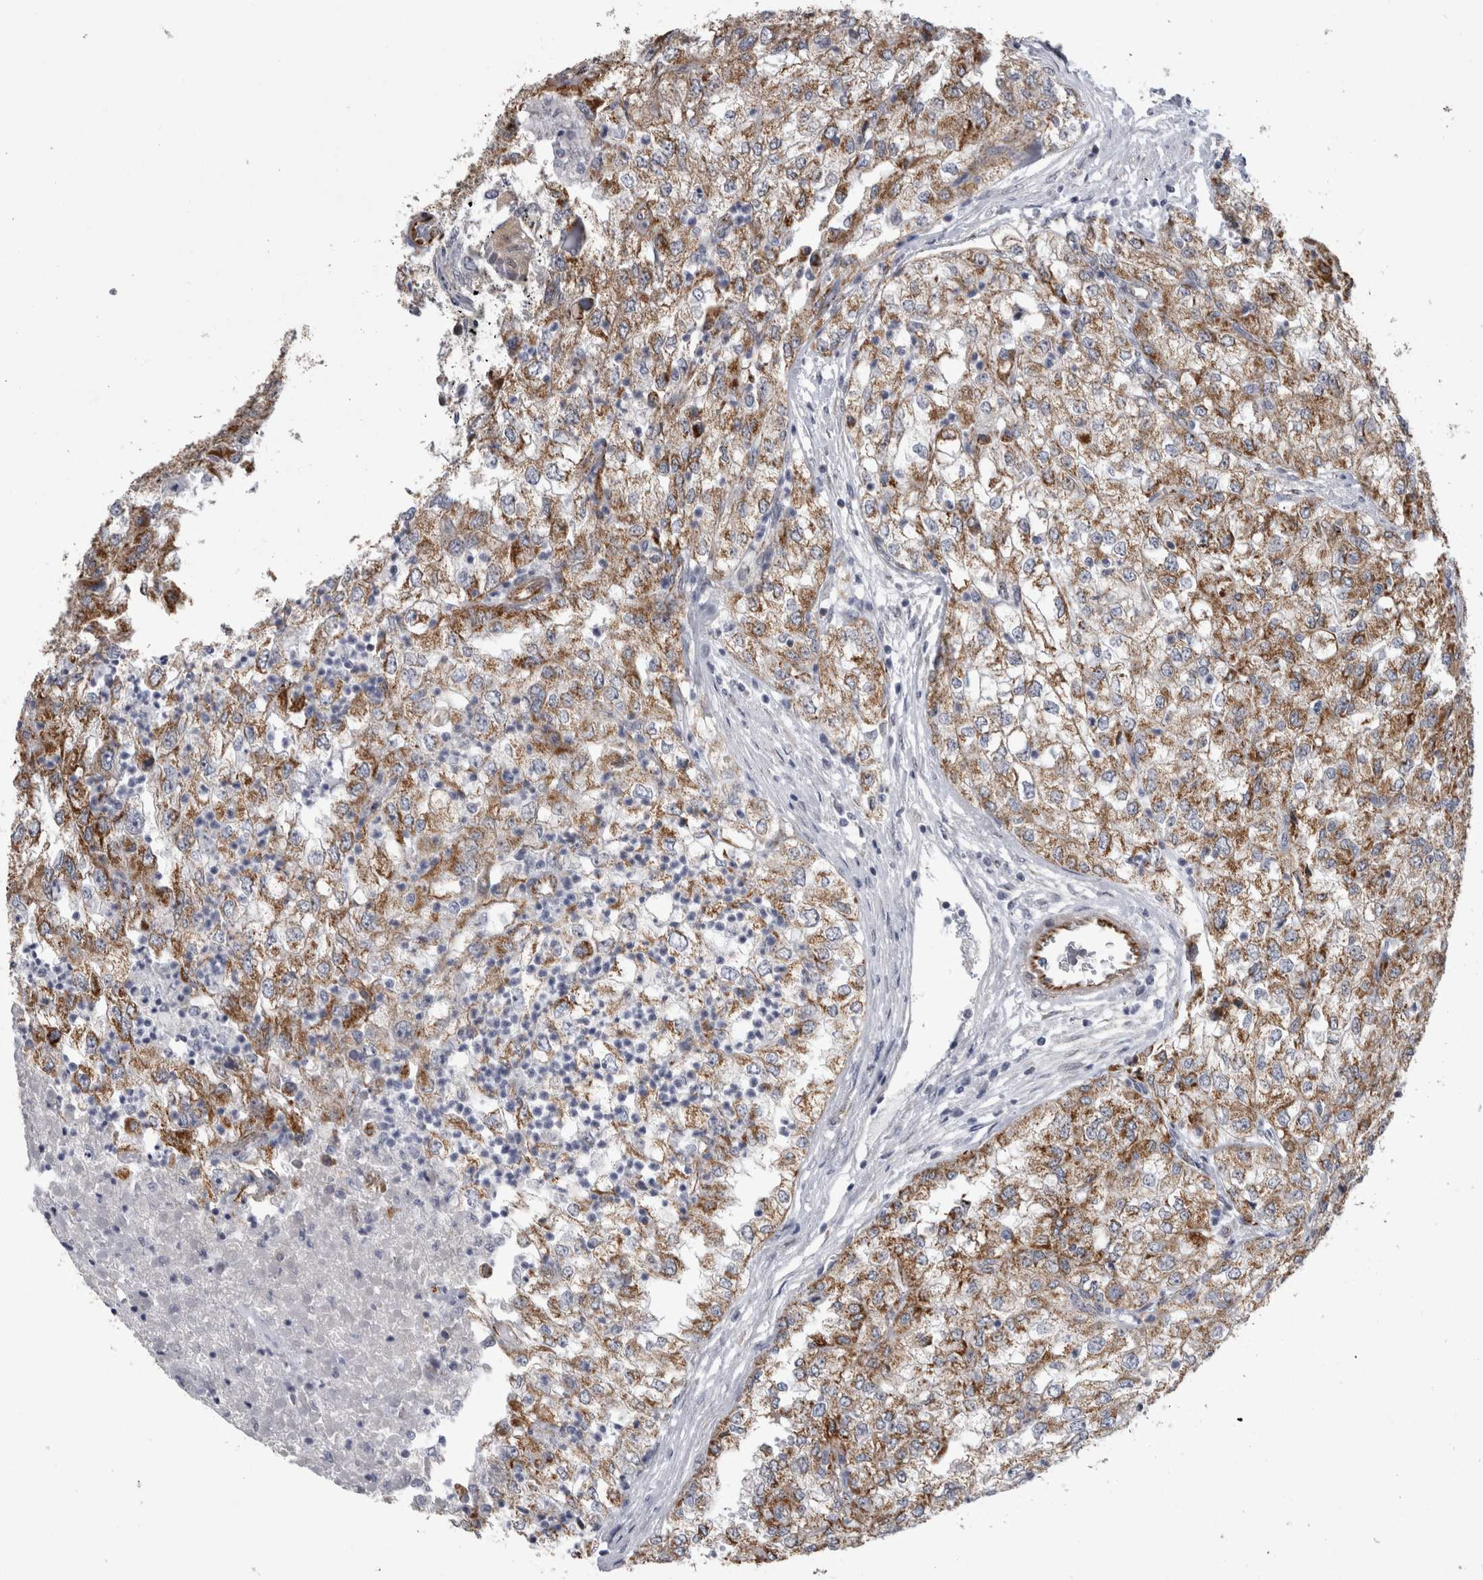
{"staining": {"intensity": "strong", "quantity": ">75%", "location": "cytoplasmic/membranous"}, "tissue": "renal cancer", "cell_type": "Tumor cells", "image_type": "cancer", "snomed": [{"axis": "morphology", "description": "Adenocarcinoma, NOS"}, {"axis": "topography", "description": "Kidney"}], "caption": "Immunohistochemical staining of renal adenocarcinoma displays strong cytoplasmic/membranous protein expression in about >75% of tumor cells.", "gene": "ACOT7", "patient": {"sex": "female", "age": 54}}